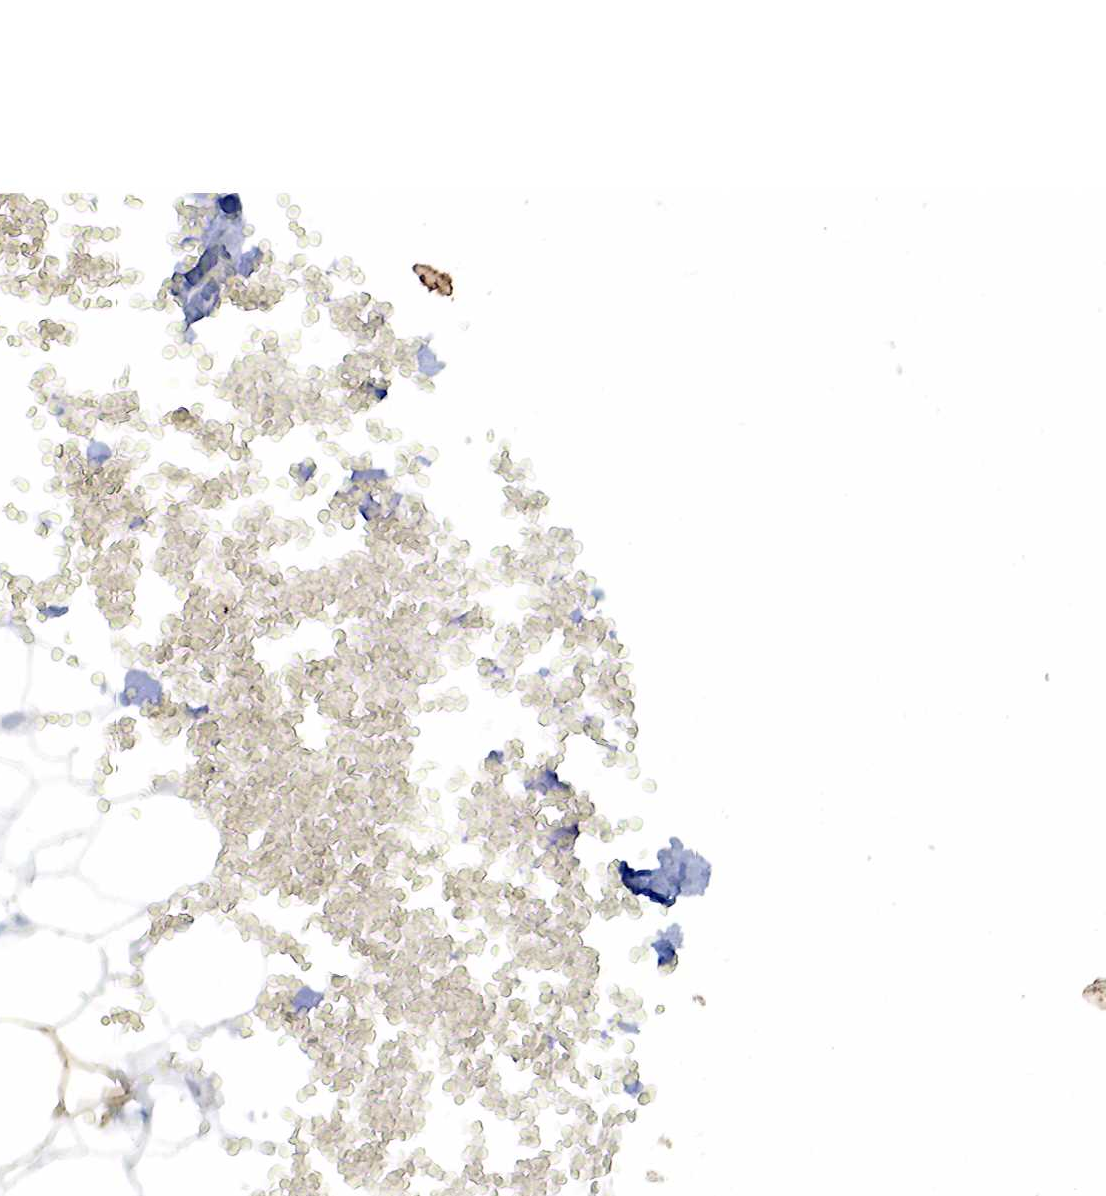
{"staining": {"intensity": "negative", "quantity": "none", "location": "none"}, "tissue": "adipose tissue", "cell_type": "Adipocytes", "image_type": "normal", "snomed": [{"axis": "morphology", "description": "Normal tissue, NOS"}, {"axis": "morphology", "description": "Inflammation, NOS"}, {"axis": "topography", "description": "Lymph node"}, {"axis": "topography", "description": "Peripheral nerve tissue"}], "caption": "This is an immunohistochemistry image of benign human adipose tissue. There is no positivity in adipocytes.", "gene": "PGR", "patient": {"sex": "male", "age": 52}}